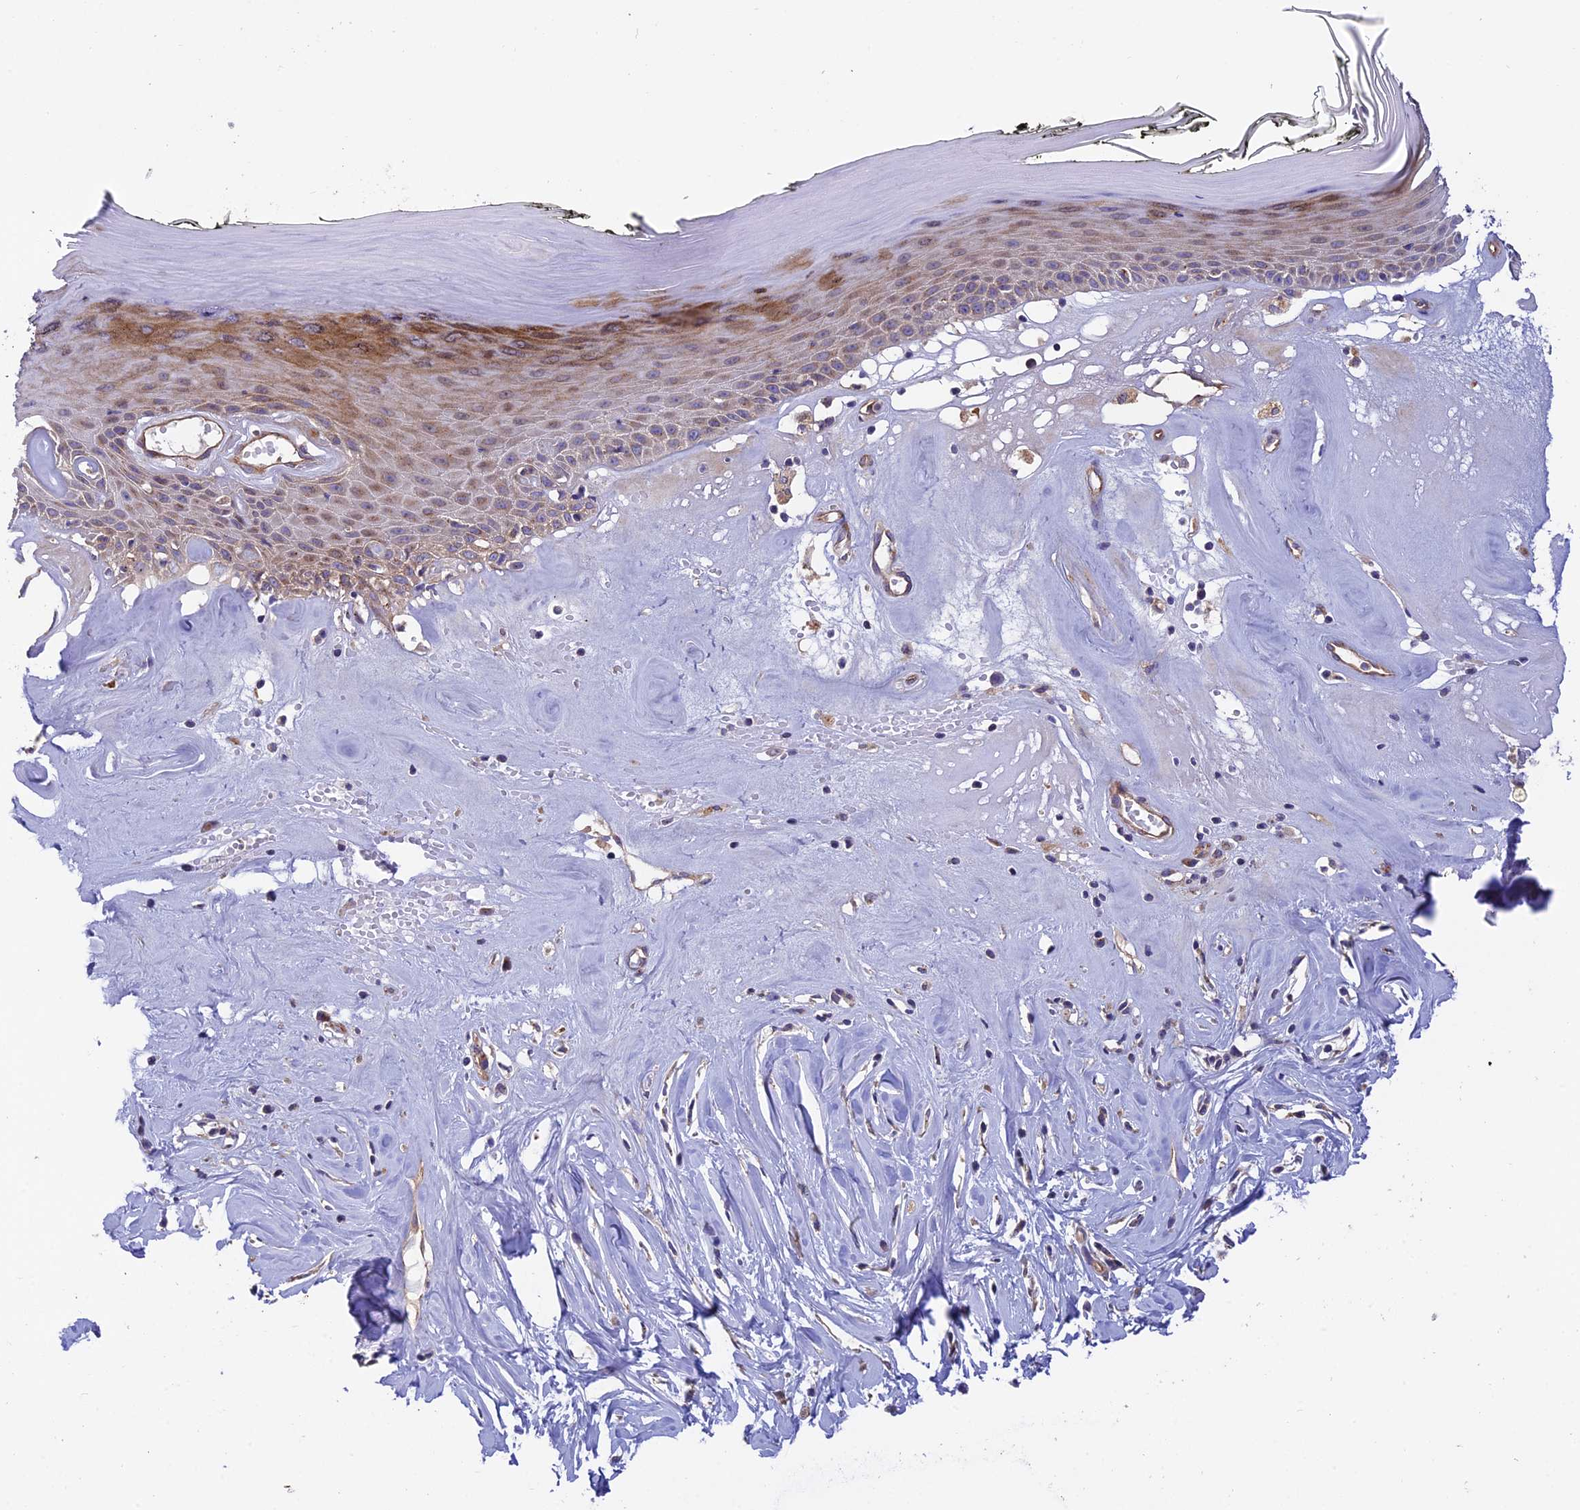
{"staining": {"intensity": "moderate", "quantity": "<25%", "location": "cytoplasmic/membranous"}, "tissue": "skin", "cell_type": "Epidermal cells", "image_type": "normal", "snomed": [{"axis": "morphology", "description": "Normal tissue, NOS"}, {"axis": "morphology", "description": "Inflammation, NOS"}, {"axis": "topography", "description": "Vulva"}], "caption": "IHC staining of benign skin, which reveals low levels of moderate cytoplasmic/membranous positivity in approximately <25% of epidermal cells indicating moderate cytoplasmic/membranous protein staining. The staining was performed using DAB (3,3'-diaminobenzidine) (brown) for protein detection and nuclei were counterstained in hematoxylin (blue).", "gene": "ADAMTS15", "patient": {"sex": "female", "age": 84}}